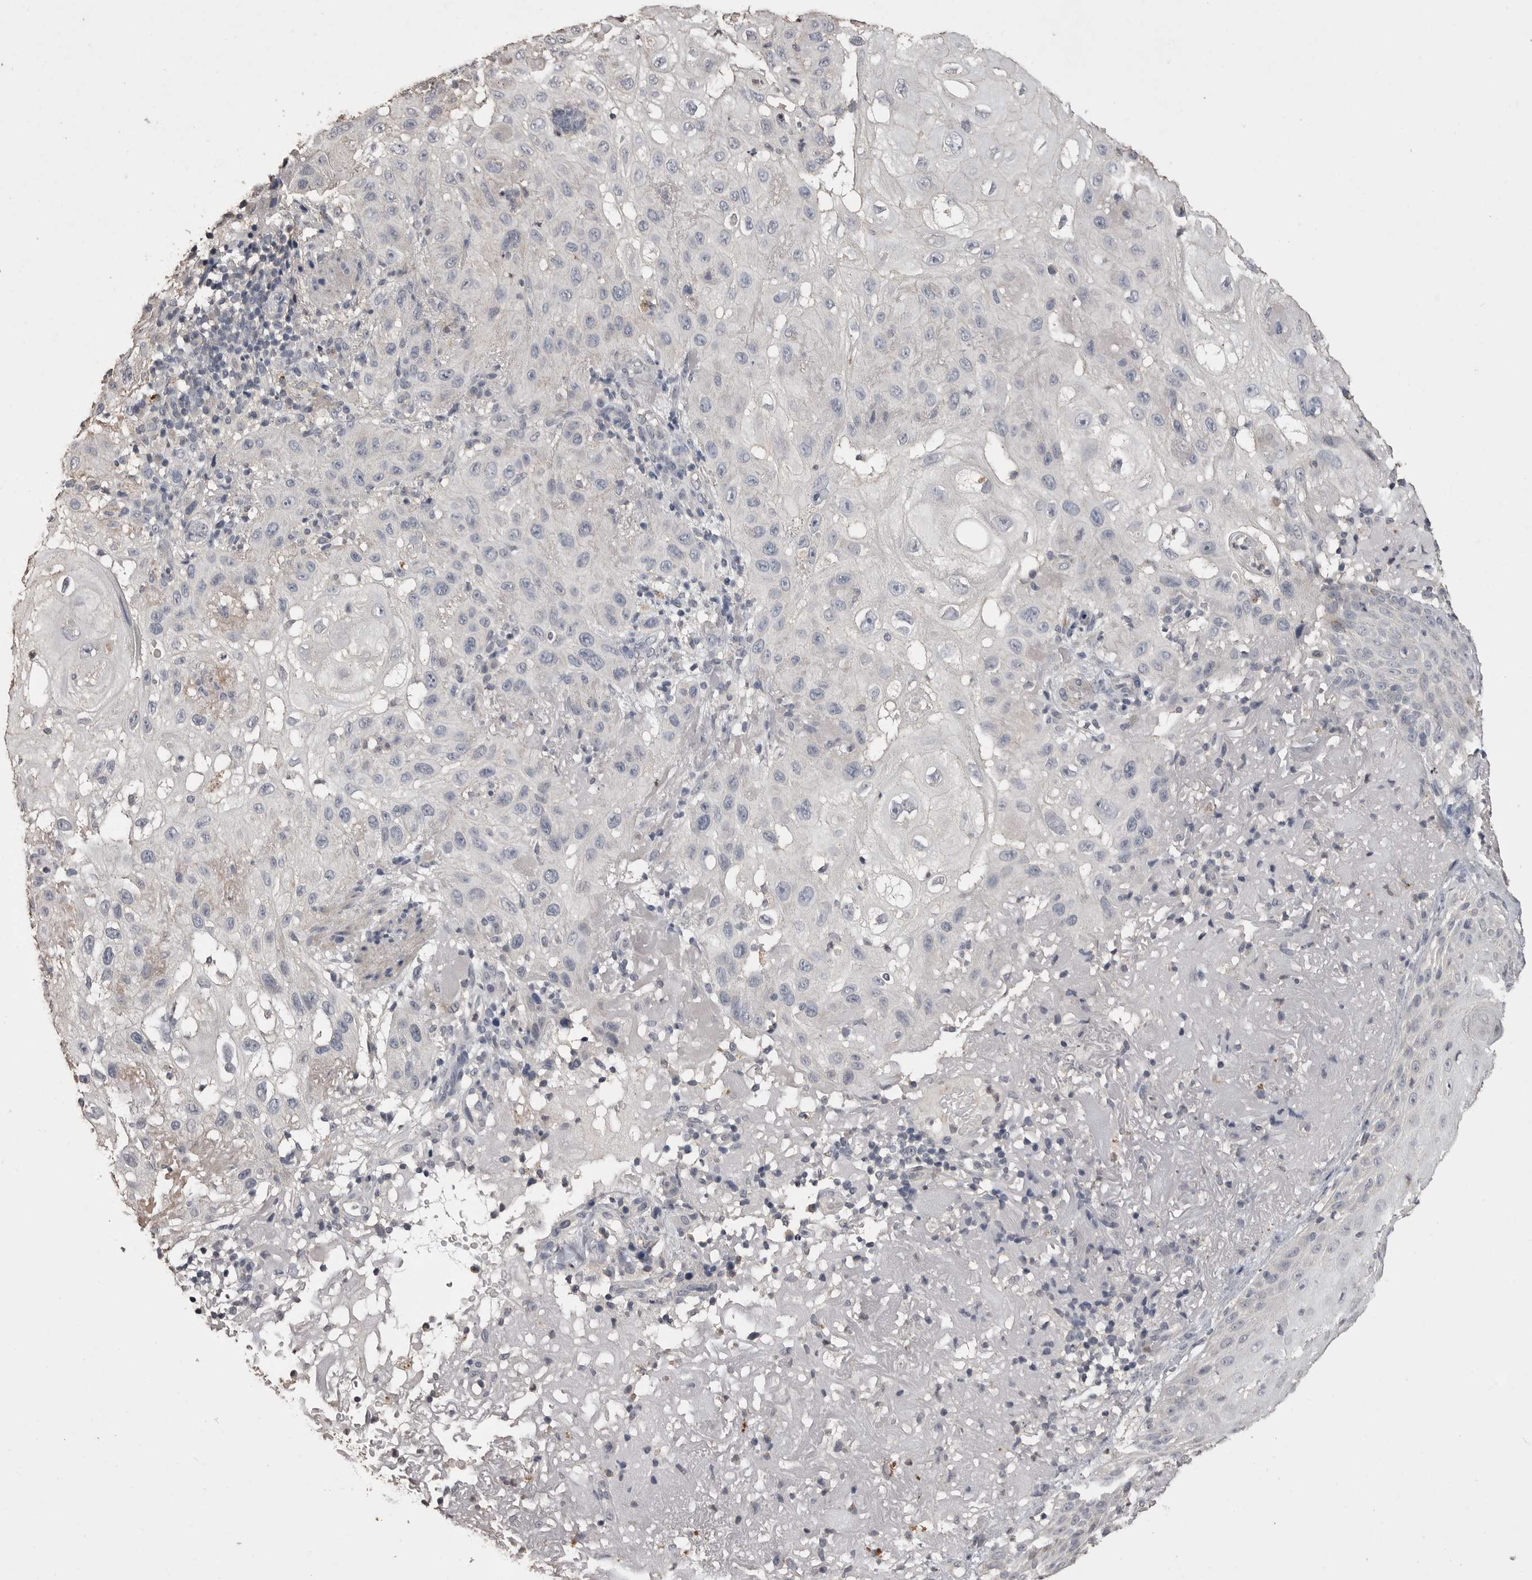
{"staining": {"intensity": "negative", "quantity": "none", "location": "none"}, "tissue": "skin cancer", "cell_type": "Tumor cells", "image_type": "cancer", "snomed": [{"axis": "morphology", "description": "Normal tissue, NOS"}, {"axis": "morphology", "description": "Squamous cell carcinoma, NOS"}, {"axis": "topography", "description": "Skin"}], "caption": "This is a histopathology image of immunohistochemistry (IHC) staining of skin cancer (squamous cell carcinoma), which shows no staining in tumor cells.", "gene": "MMP7", "patient": {"sex": "female", "age": 96}}